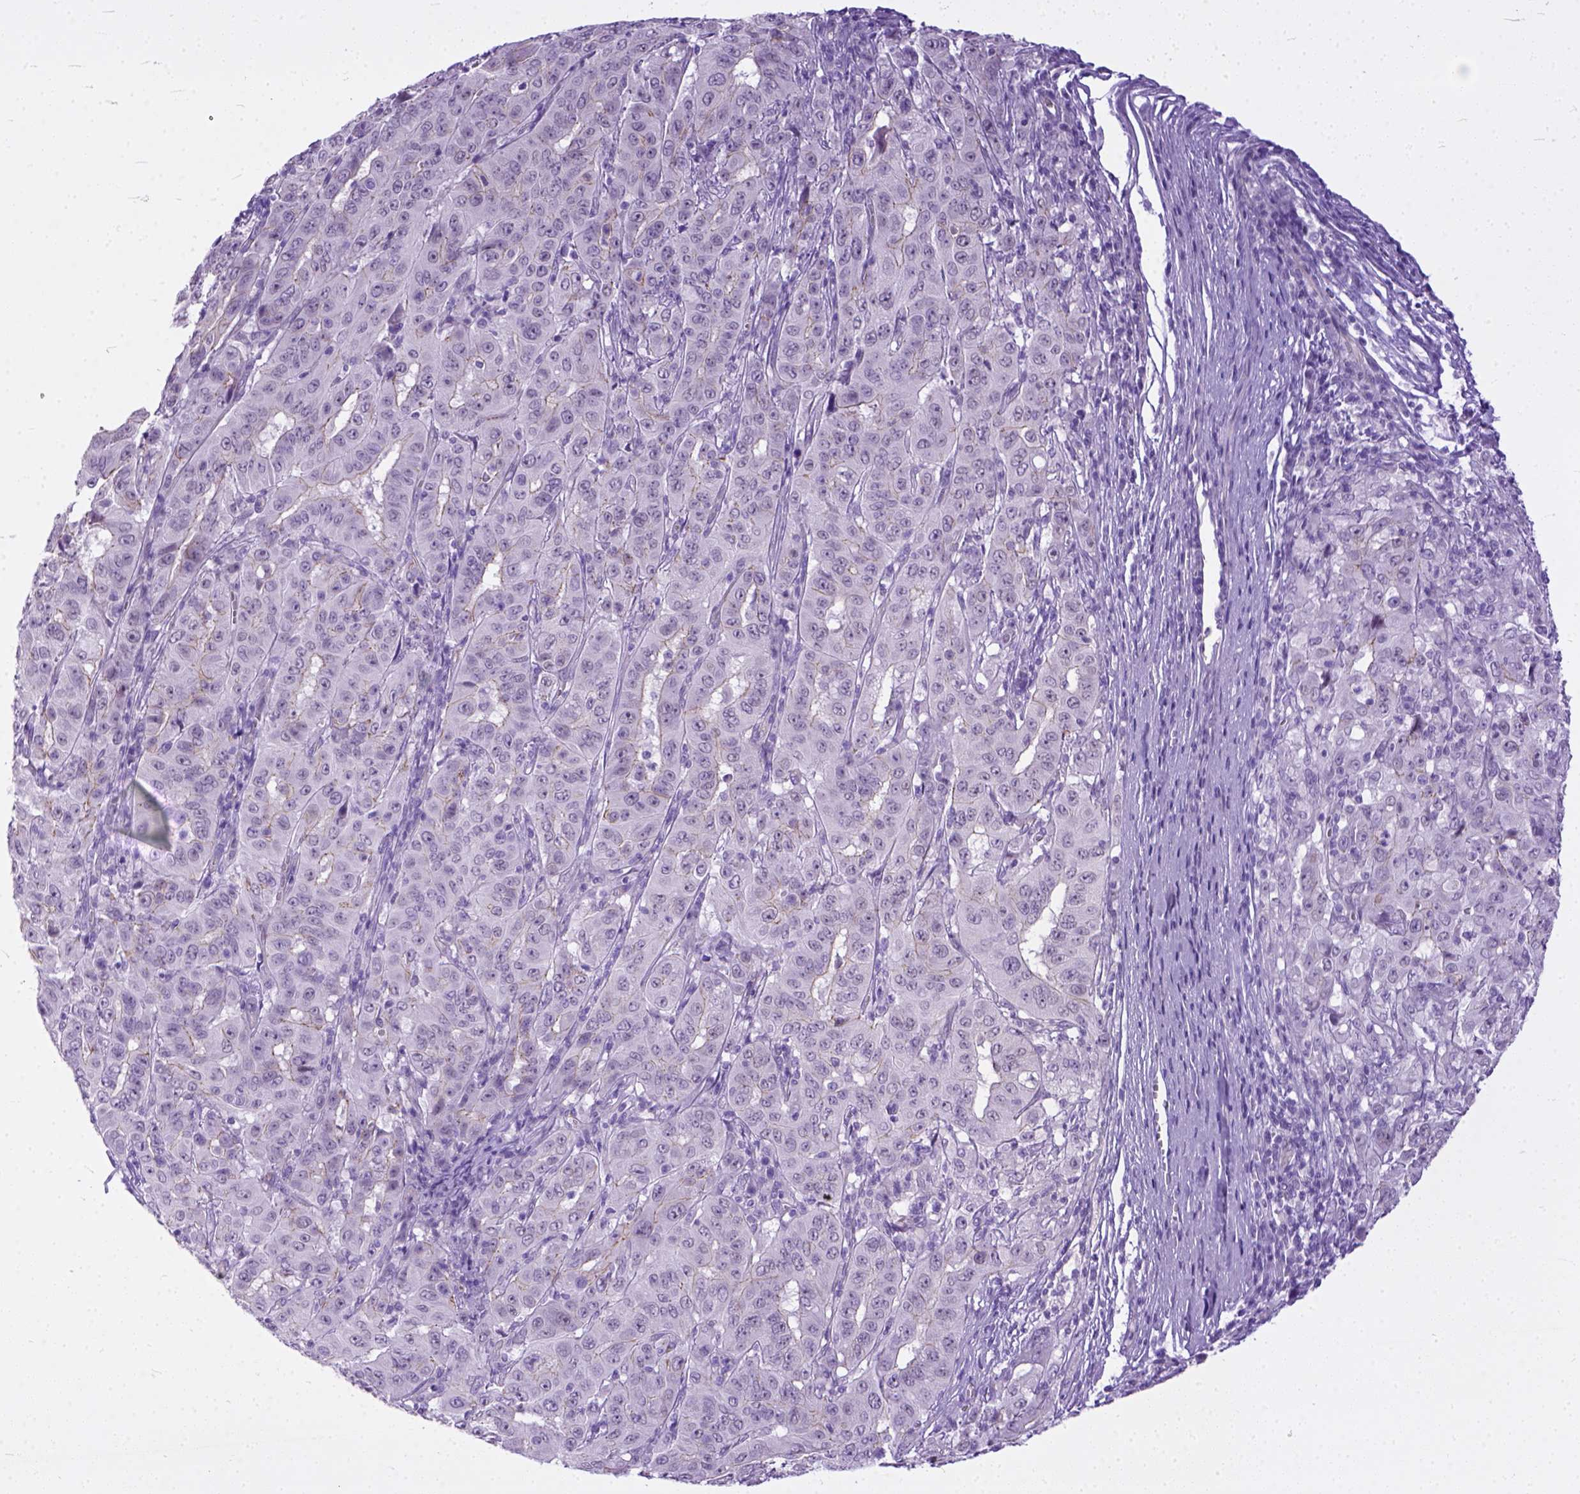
{"staining": {"intensity": "negative", "quantity": "none", "location": "none"}, "tissue": "pancreatic cancer", "cell_type": "Tumor cells", "image_type": "cancer", "snomed": [{"axis": "morphology", "description": "Adenocarcinoma, NOS"}, {"axis": "topography", "description": "Pancreas"}], "caption": "Immunohistochemistry of human adenocarcinoma (pancreatic) shows no staining in tumor cells. (Immunohistochemistry (ihc), brightfield microscopy, high magnification).", "gene": "ADGRF1", "patient": {"sex": "male", "age": 63}}